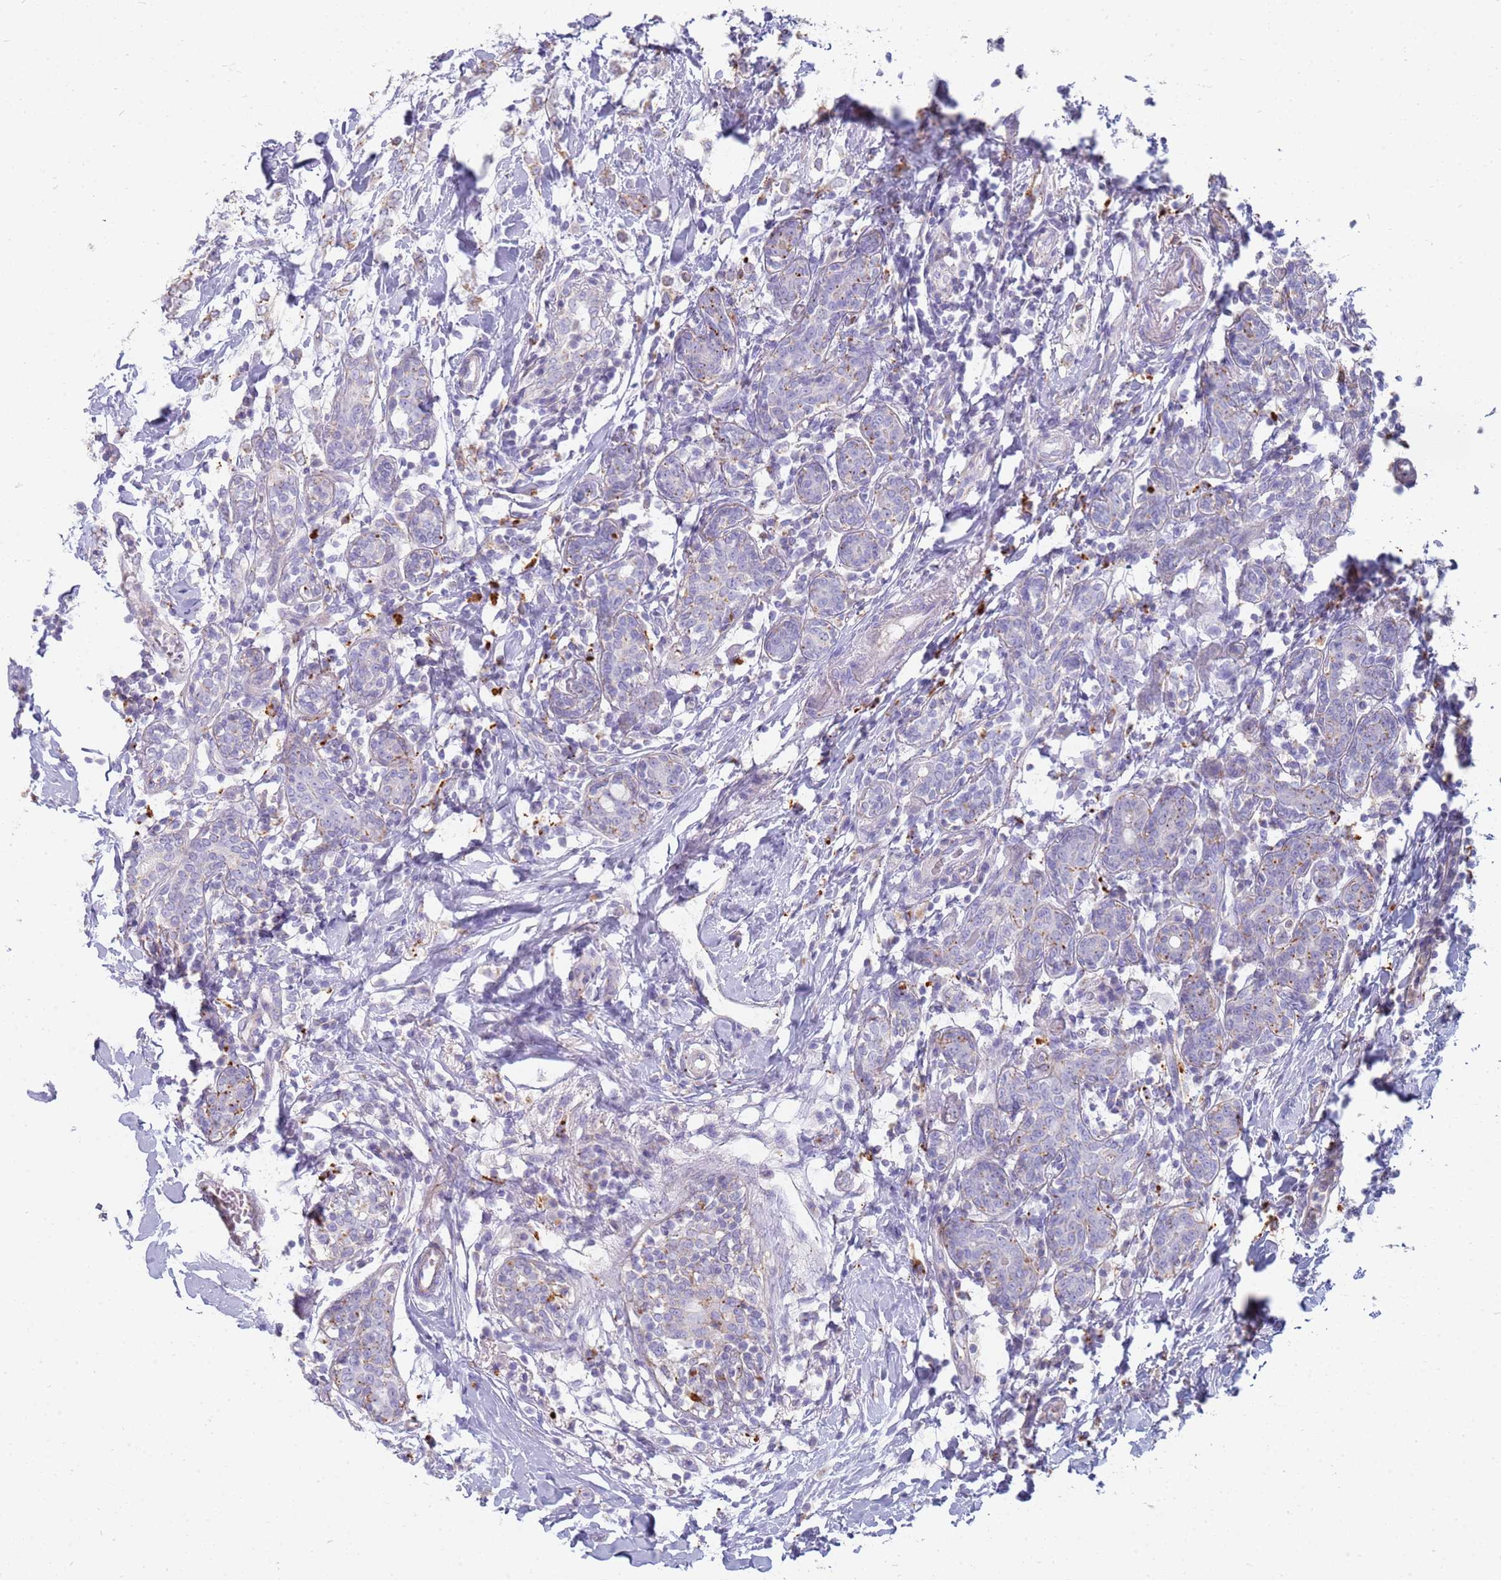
{"staining": {"intensity": "negative", "quantity": "none", "location": "none"}, "tissue": "breast cancer", "cell_type": "Tumor cells", "image_type": "cancer", "snomed": [{"axis": "morphology", "description": "Normal tissue, NOS"}, {"axis": "morphology", "description": "Lobular carcinoma"}, {"axis": "topography", "description": "Breast"}], "caption": "Tumor cells show no significant expression in breast cancer.", "gene": "TMEM229B", "patient": {"sex": "female", "age": 47}}